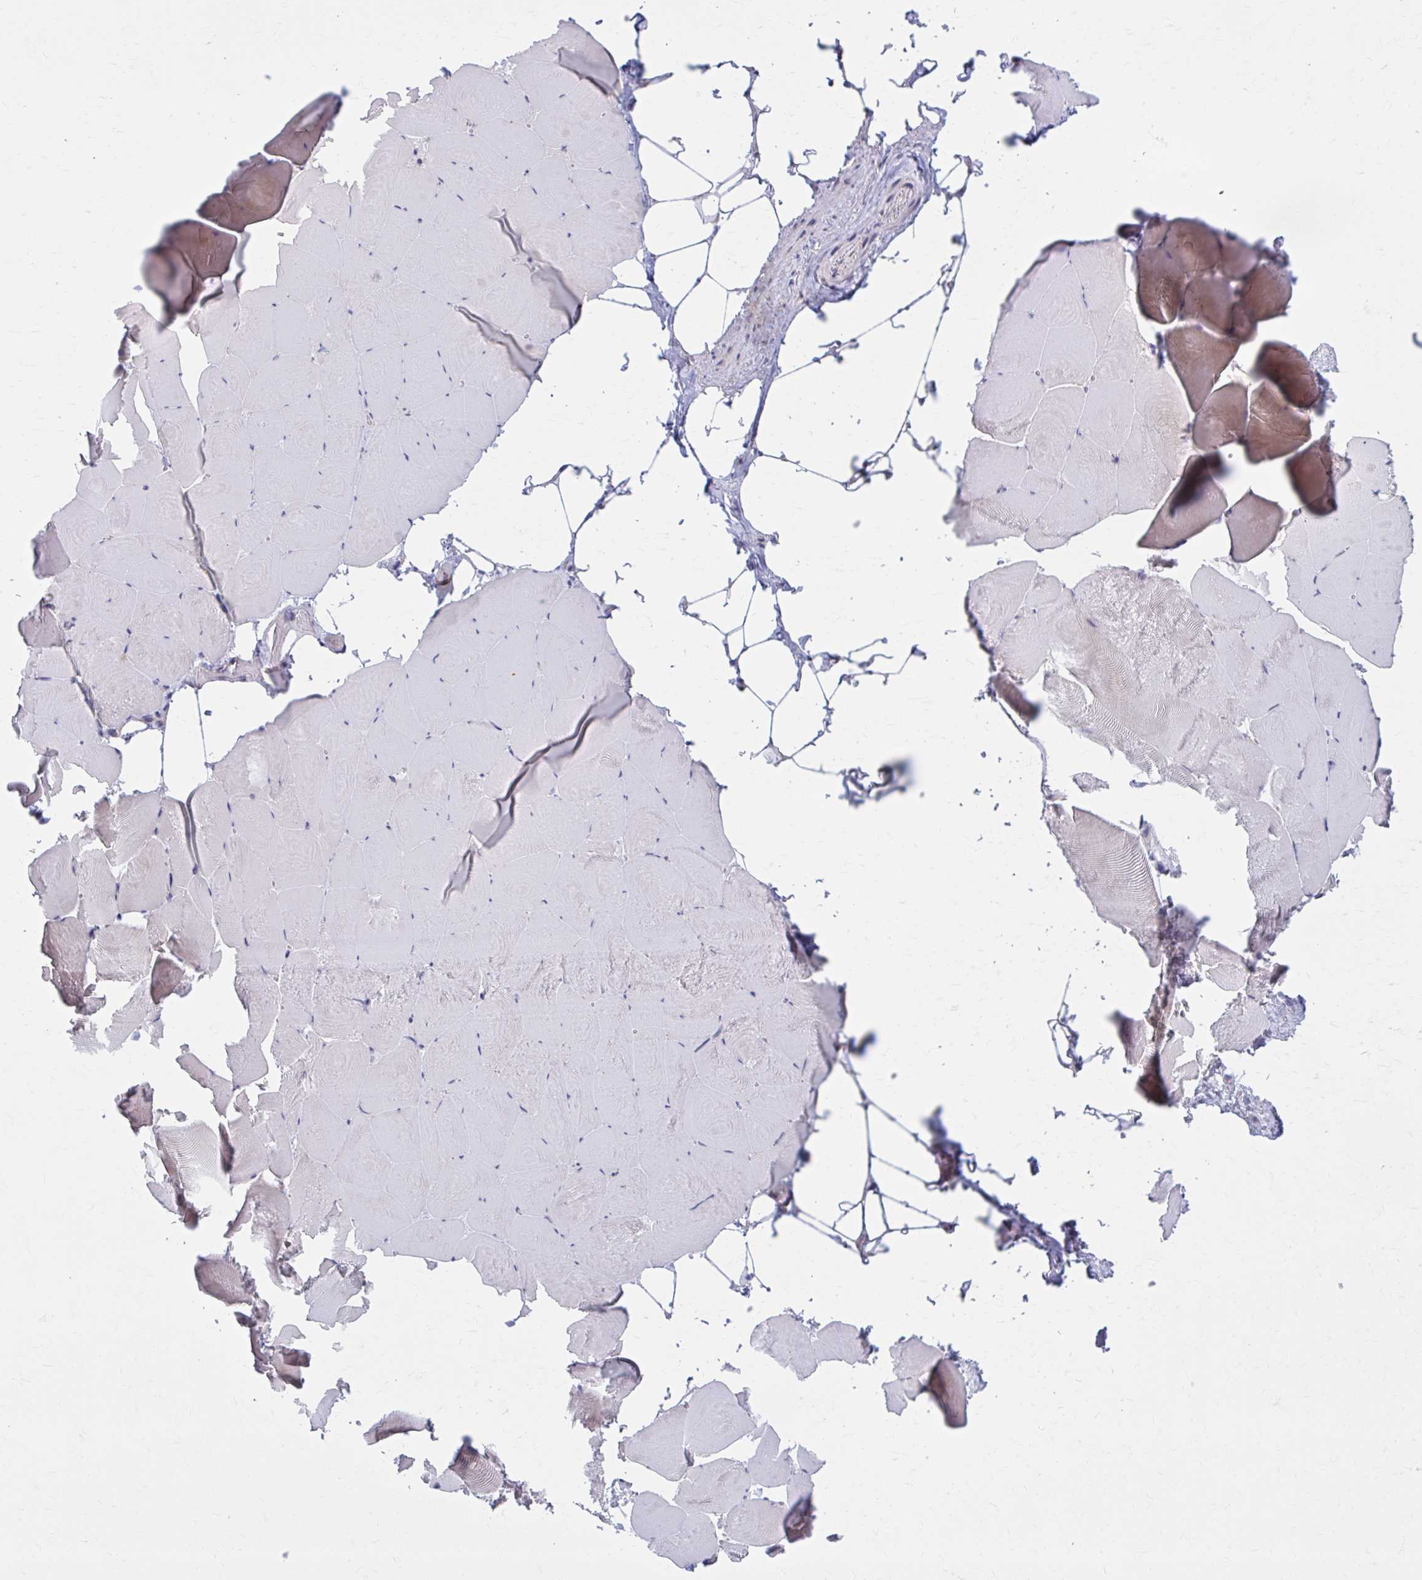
{"staining": {"intensity": "weak", "quantity": "<25%", "location": "cytoplasmic/membranous"}, "tissue": "skeletal muscle", "cell_type": "Myocytes", "image_type": "normal", "snomed": [{"axis": "morphology", "description": "Normal tissue, NOS"}, {"axis": "topography", "description": "Skeletal muscle"}], "caption": "IHC of unremarkable skeletal muscle demonstrates no positivity in myocytes. (DAB IHC with hematoxylin counter stain).", "gene": "CHST3", "patient": {"sex": "female", "age": 64}}